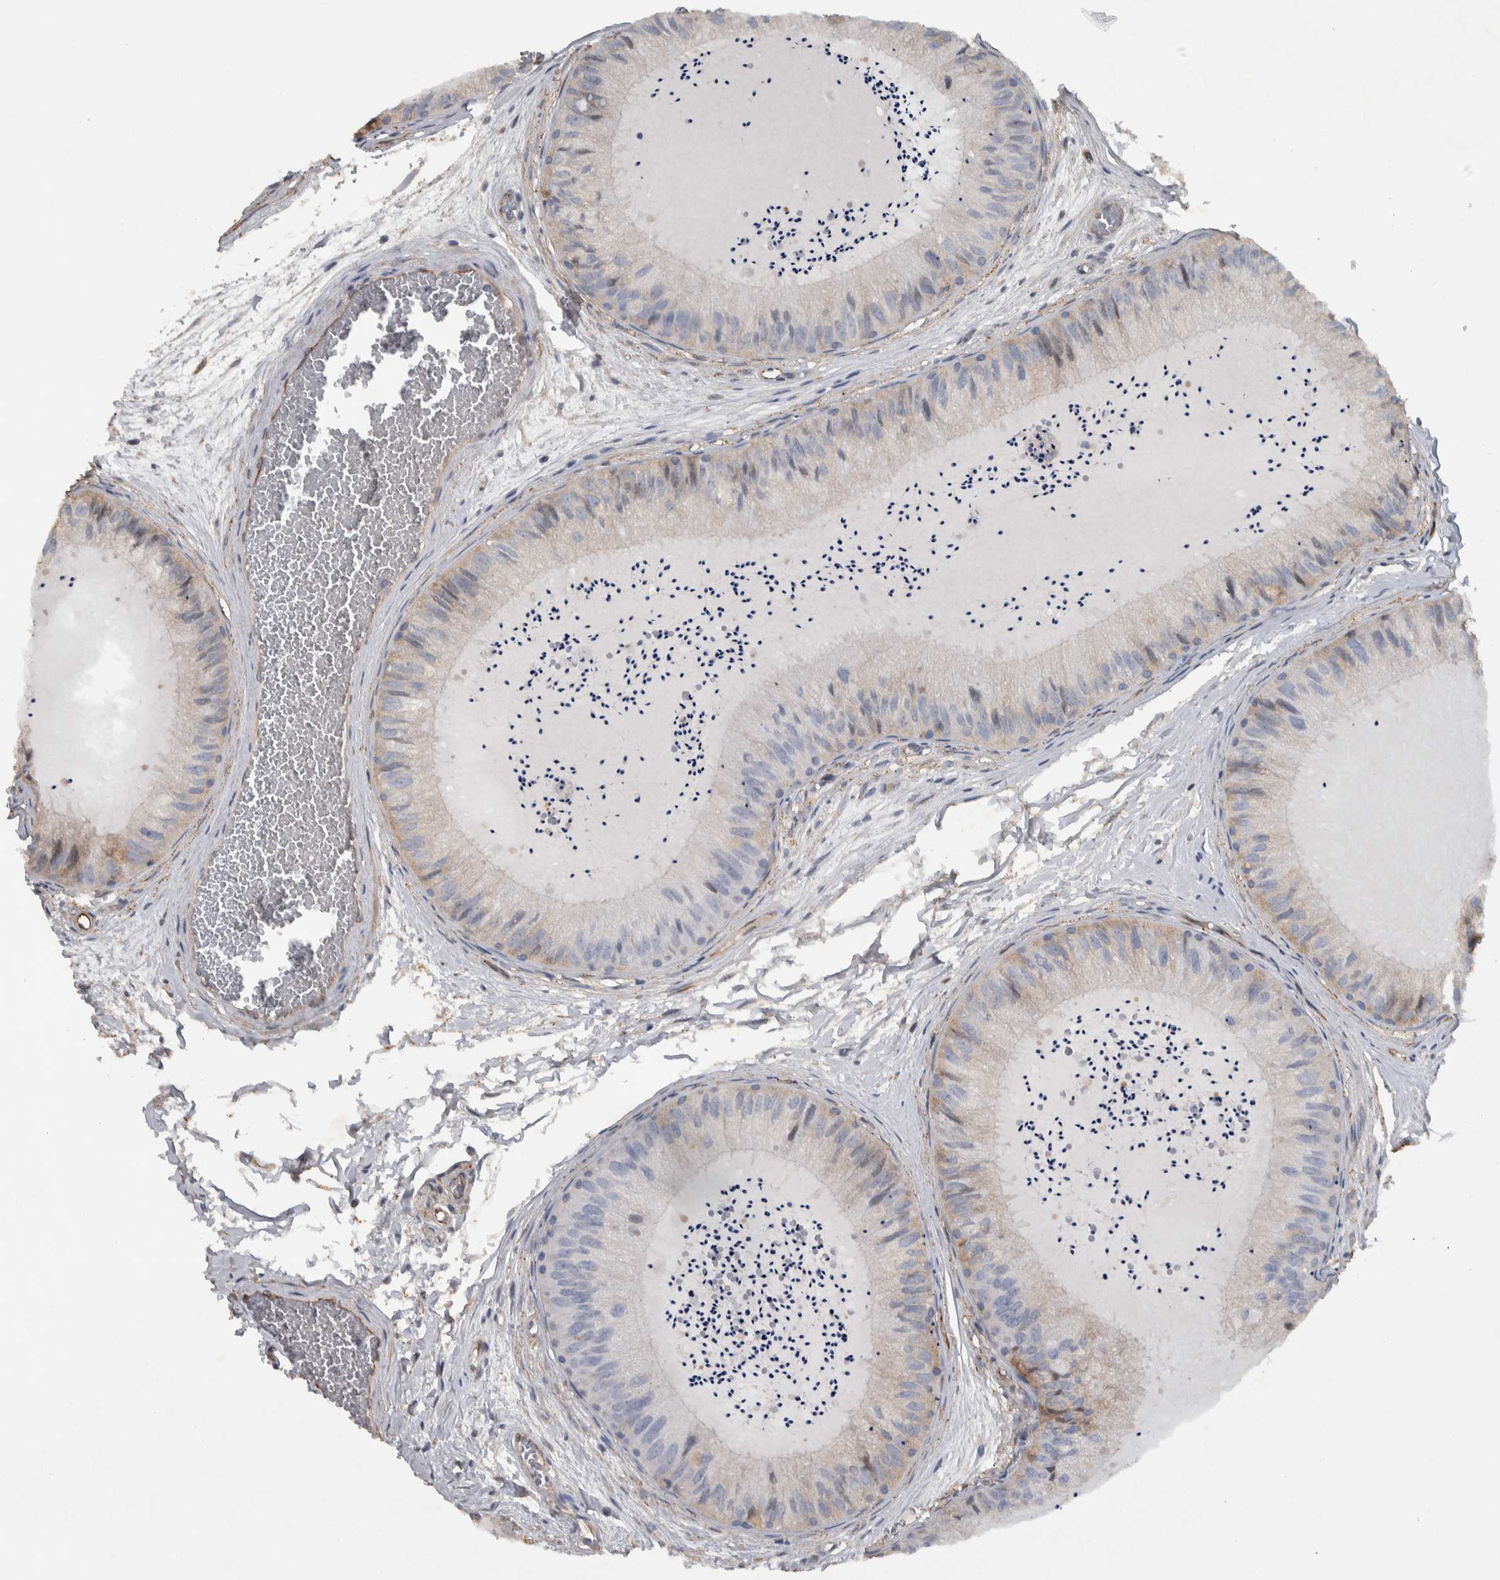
{"staining": {"intensity": "weak", "quantity": "25%-75%", "location": "cytoplasmic/membranous"}, "tissue": "epididymis", "cell_type": "Glandular cells", "image_type": "normal", "snomed": [{"axis": "morphology", "description": "Normal tissue, NOS"}, {"axis": "topography", "description": "Epididymis"}], "caption": "Immunohistochemical staining of benign epididymis exhibits weak cytoplasmic/membranous protein expression in about 25%-75% of glandular cells.", "gene": "NT5C2", "patient": {"sex": "male", "age": 31}}